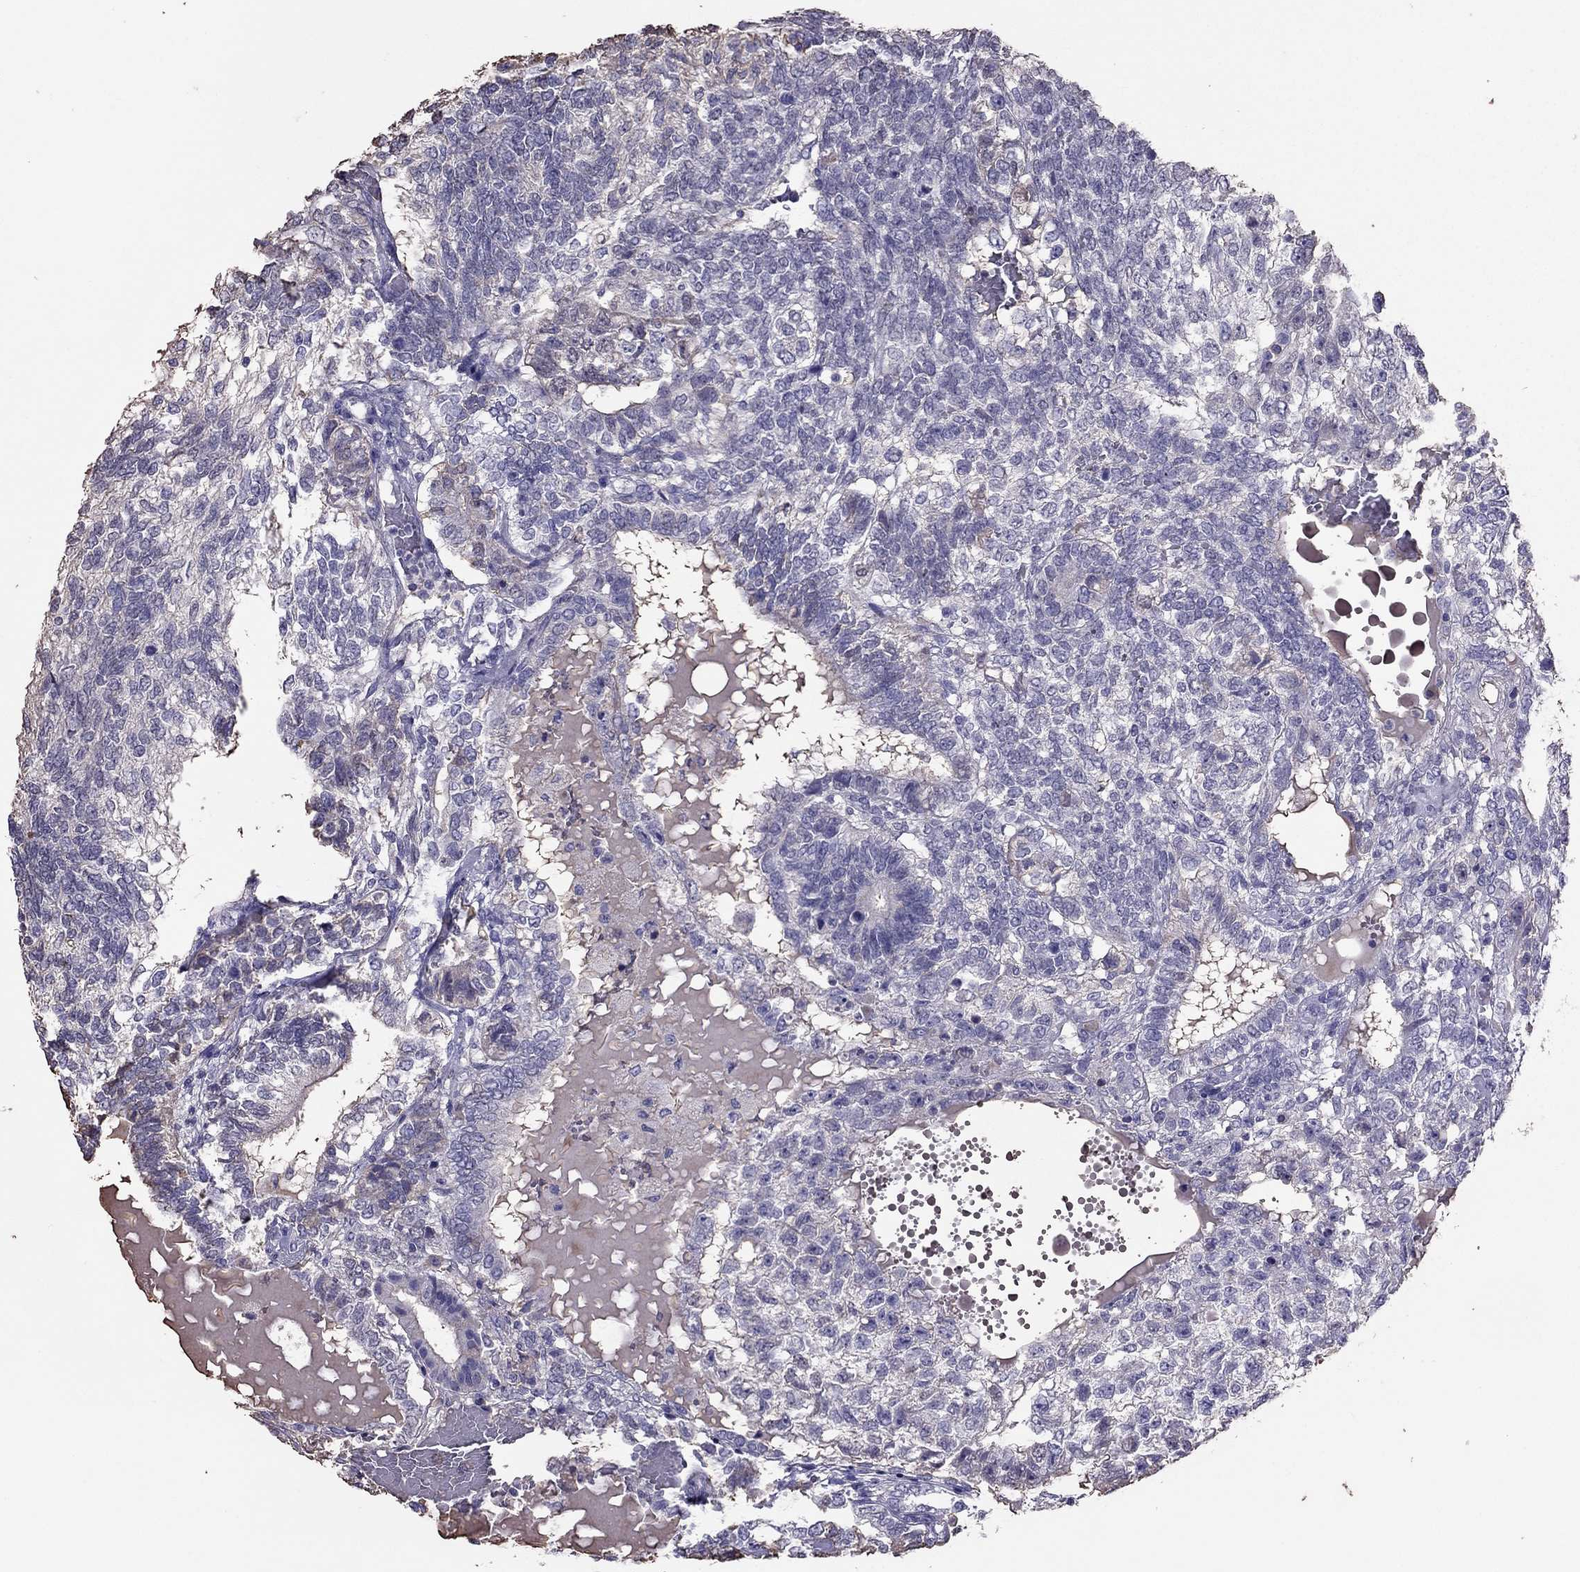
{"staining": {"intensity": "negative", "quantity": "none", "location": "none"}, "tissue": "testis cancer", "cell_type": "Tumor cells", "image_type": "cancer", "snomed": [{"axis": "morphology", "description": "Seminoma, NOS"}, {"axis": "morphology", "description": "Carcinoma, Embryonal, NOS"}, {"axis": "topography", "description": "Testis"}], "caption": "Photomicrograph shows no significant protein staining in tumor cells of testis cancer.", "gene": "TBC1D21", "patient": {"sex": "male", "age": 41}}